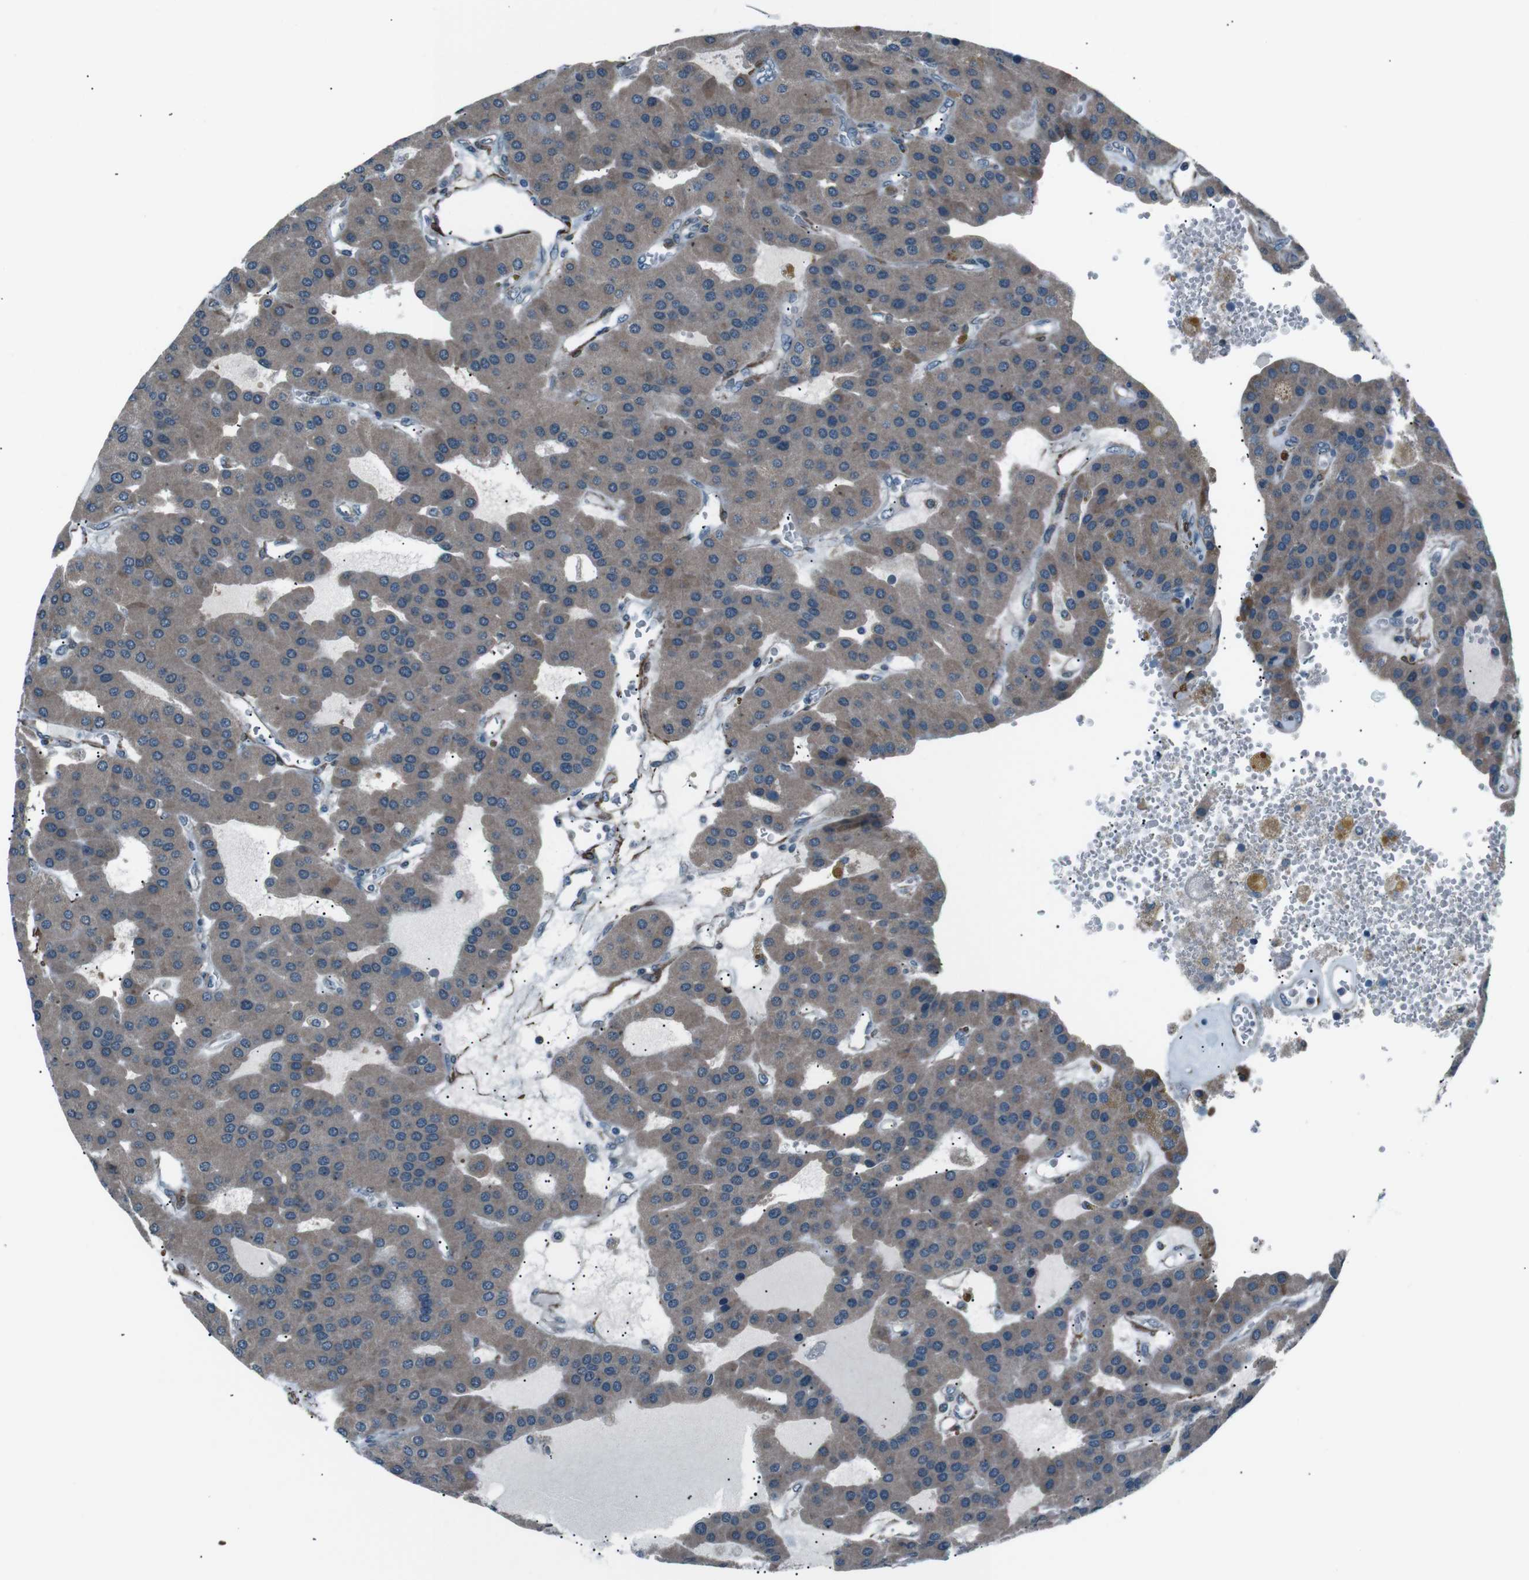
{"staining": {"intensity": "weak", "quantity": "25%-75%", "location": "cytoplasmic/membranous"}, "tissue": "parathyroid gland", "cell_type": "Glandular cells", "image_type": "normal", "snomed": [{"axis": "morphology", "description": "Normal tissue, NOS"}, {"axis": "morphology", "description": "Adenoma, NOS"}, {"axis": "topography", "description": "Parathyroid gland"}], "caption": "The histopathology image displays staining of unremarkable parathyroid gland, revealing weak cytoplasmic/membranous protein expression (brown color) within glandular cells. (Stains: DAB in brown, nuclei in blue, Microscopy: brightfield microscopy at high magnification).", "gene": "PDLIM5", "patient": {"sex": "female", "age": 86}}